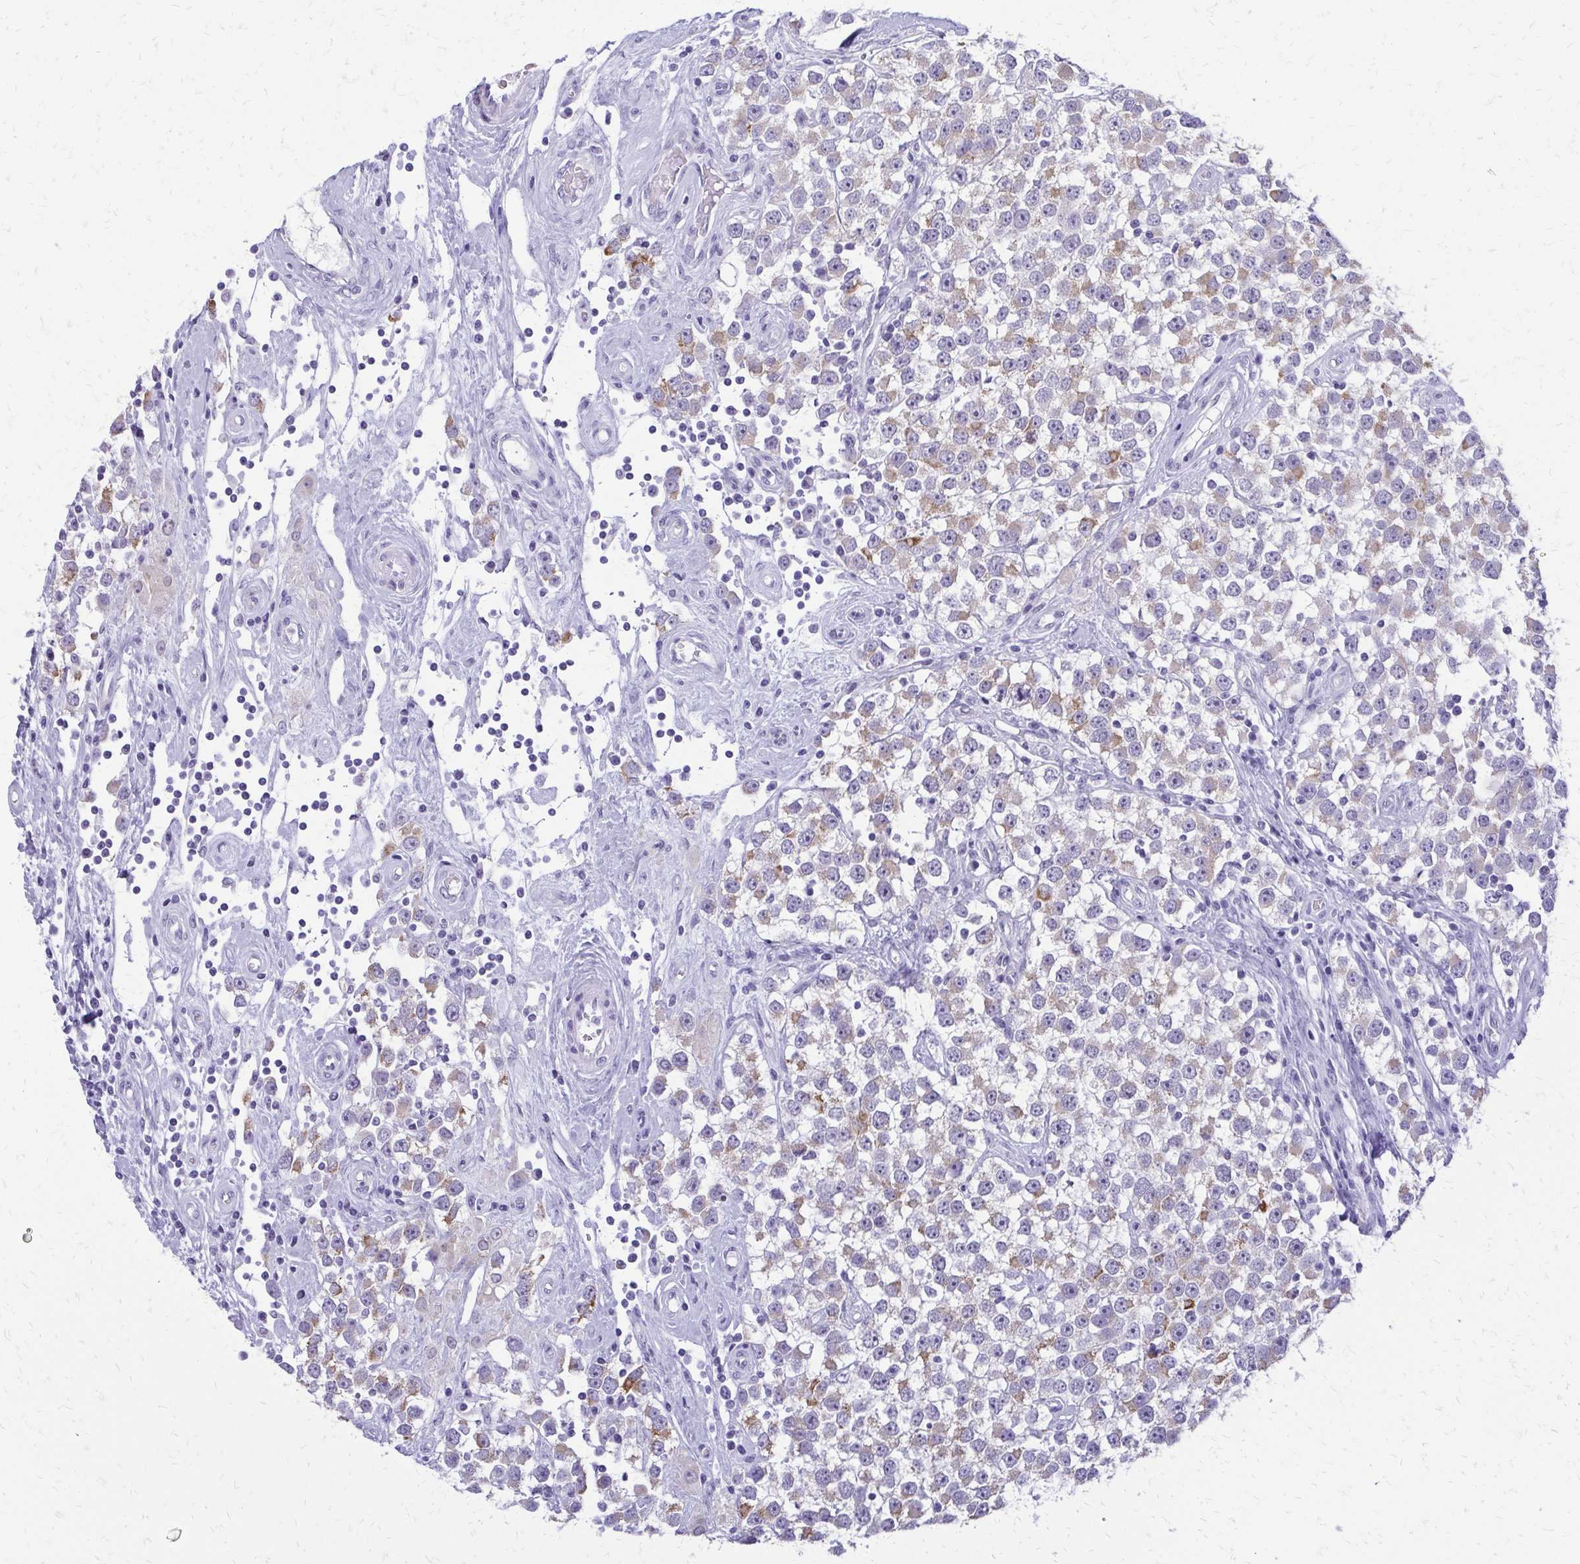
{"staining": {"intensity": "weak", "quantity": "25%-75%", "location": "cytoplasmic/membranous"}, "tissue": "testis cancer", "cell_type": "Tumor cells", "image_type": "cancer", "snomed": [{"axis": "morphology", "description": "Seminoma, NOS"}, {"axis": "topography", "description": "Testis"}], "caption": "A brown stain highlights weak cytoplasmic/membranous positivity of a protein in human seminoma (testis) tumor cells. The protein is stained brown, and the nuclei are stained in blue (DAB IHC with brightfield microscopy, high magnification).", "gene": "FAM162B", "patient": {"sex": "male", "age": 34}}